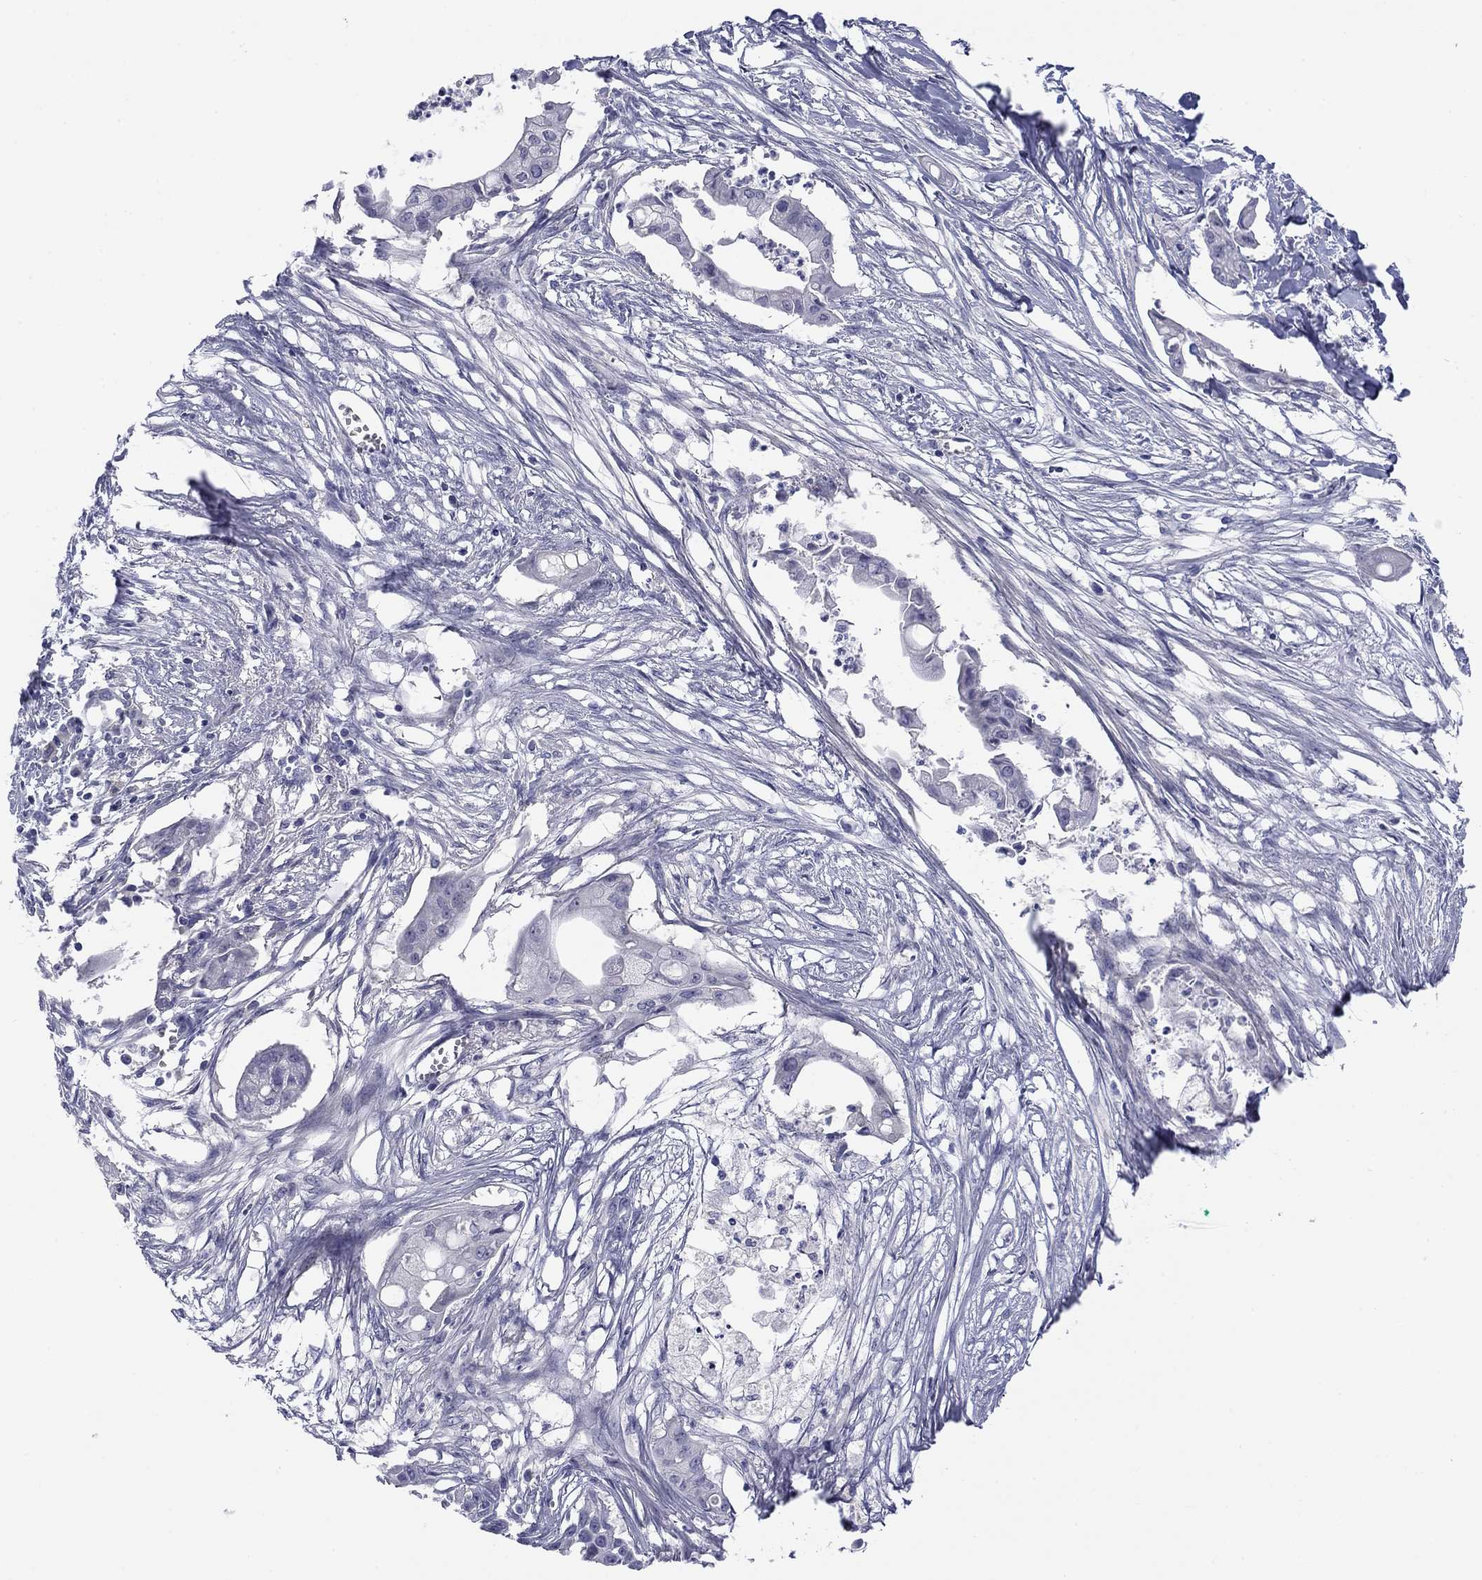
{"staining": {"intensity": "negative", "quantity": "none", "location": "none"}, "tissue": "pancreatic cancer", "cell_type": "Tumor cells", "image_type": "cancer", "snomed": [{"axis": "morphology", "description": "Normal tissue, NOS"}, {"axis": "morphology", "description": "Adenocarcinoma, NOS"}, {"axis": "topography", "description": "Pancreas"}], "caption": "This is an IHC photomicrograph of human pancreatic cancer. There is no expression in tumor cells.", "gene": "TIGD4", "patient": {"sex": "female", "age": 58}}